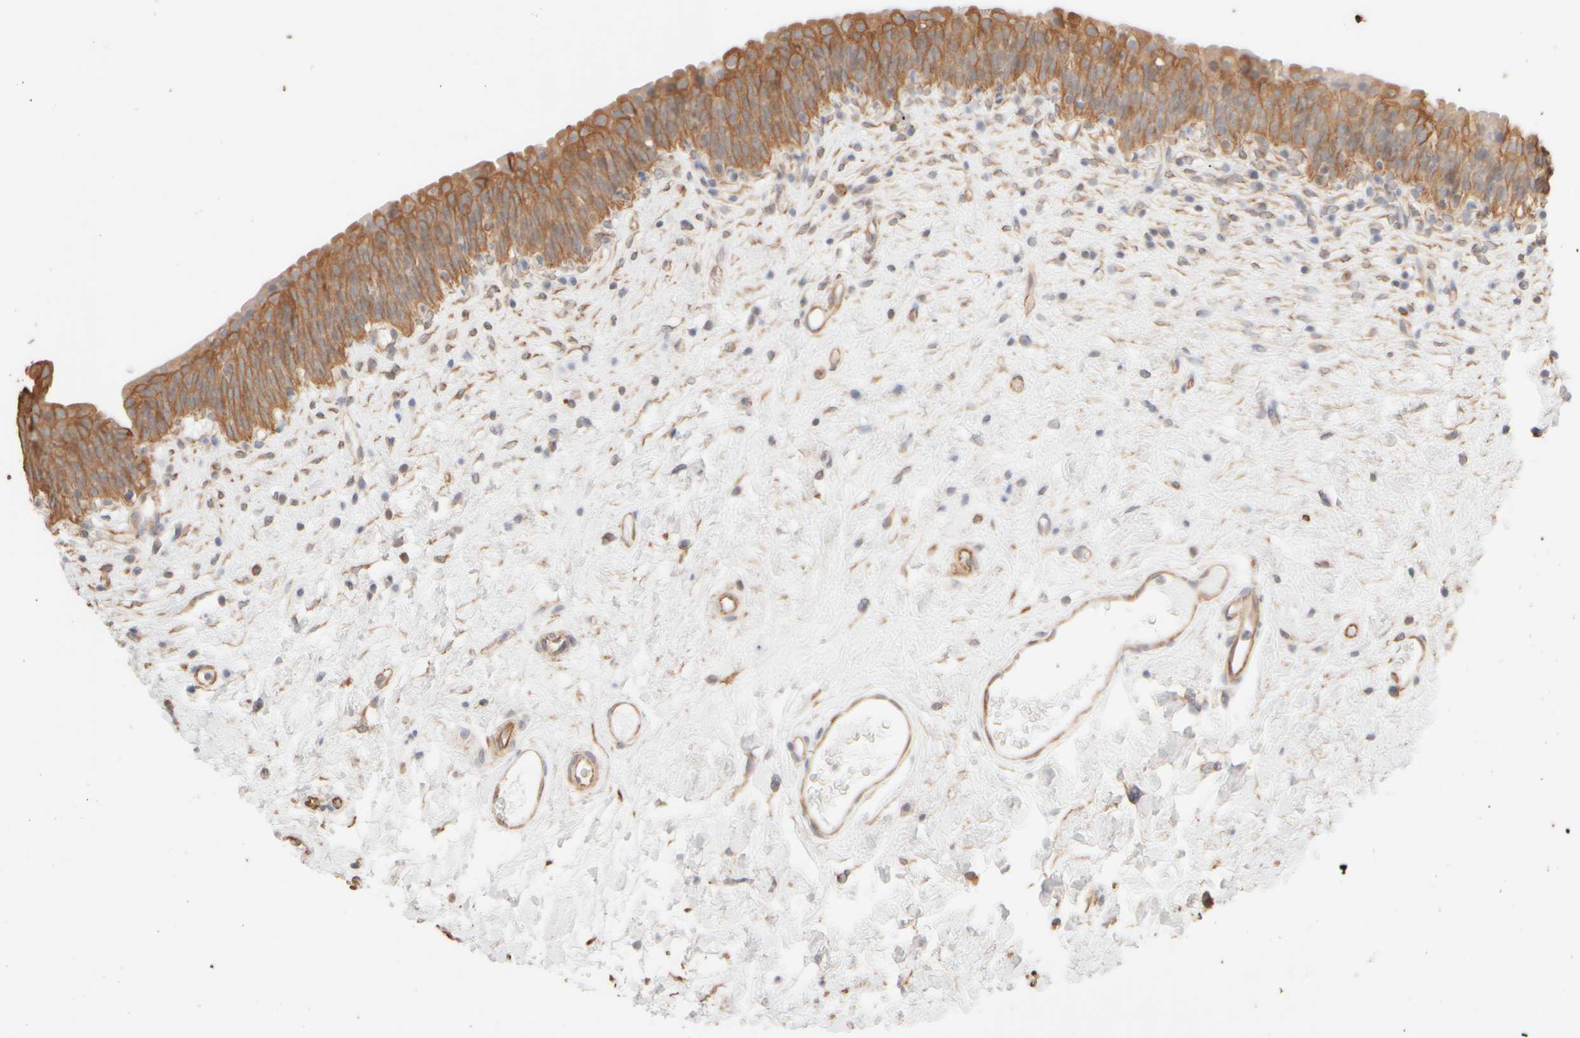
{"staining": {"intensity": "moderate", "quantity": ">75%", "location": "cytoplasmic/membranous"}, "tissue": "urinary bladder", "cell_type": "Urothelial cells", "image_type": "normal", "snomed": [{"axis": "morphology", "description": "Normal tissue, NOS"}, {"axis": "topography", "description": "Urinary bladder"}], "caption": "IHC of unremarkable human urinary bladder demonstrates medium levels of moderate cytoplasmic/membranous staining in approximately >75% of urothelial cells. (DAB (3,3'-diaminobenzidine) IHC, brown staining for protein, blue staining for nuclei).", "gene": "KRT15", "patient": {"sex": "male", "age": 83}}